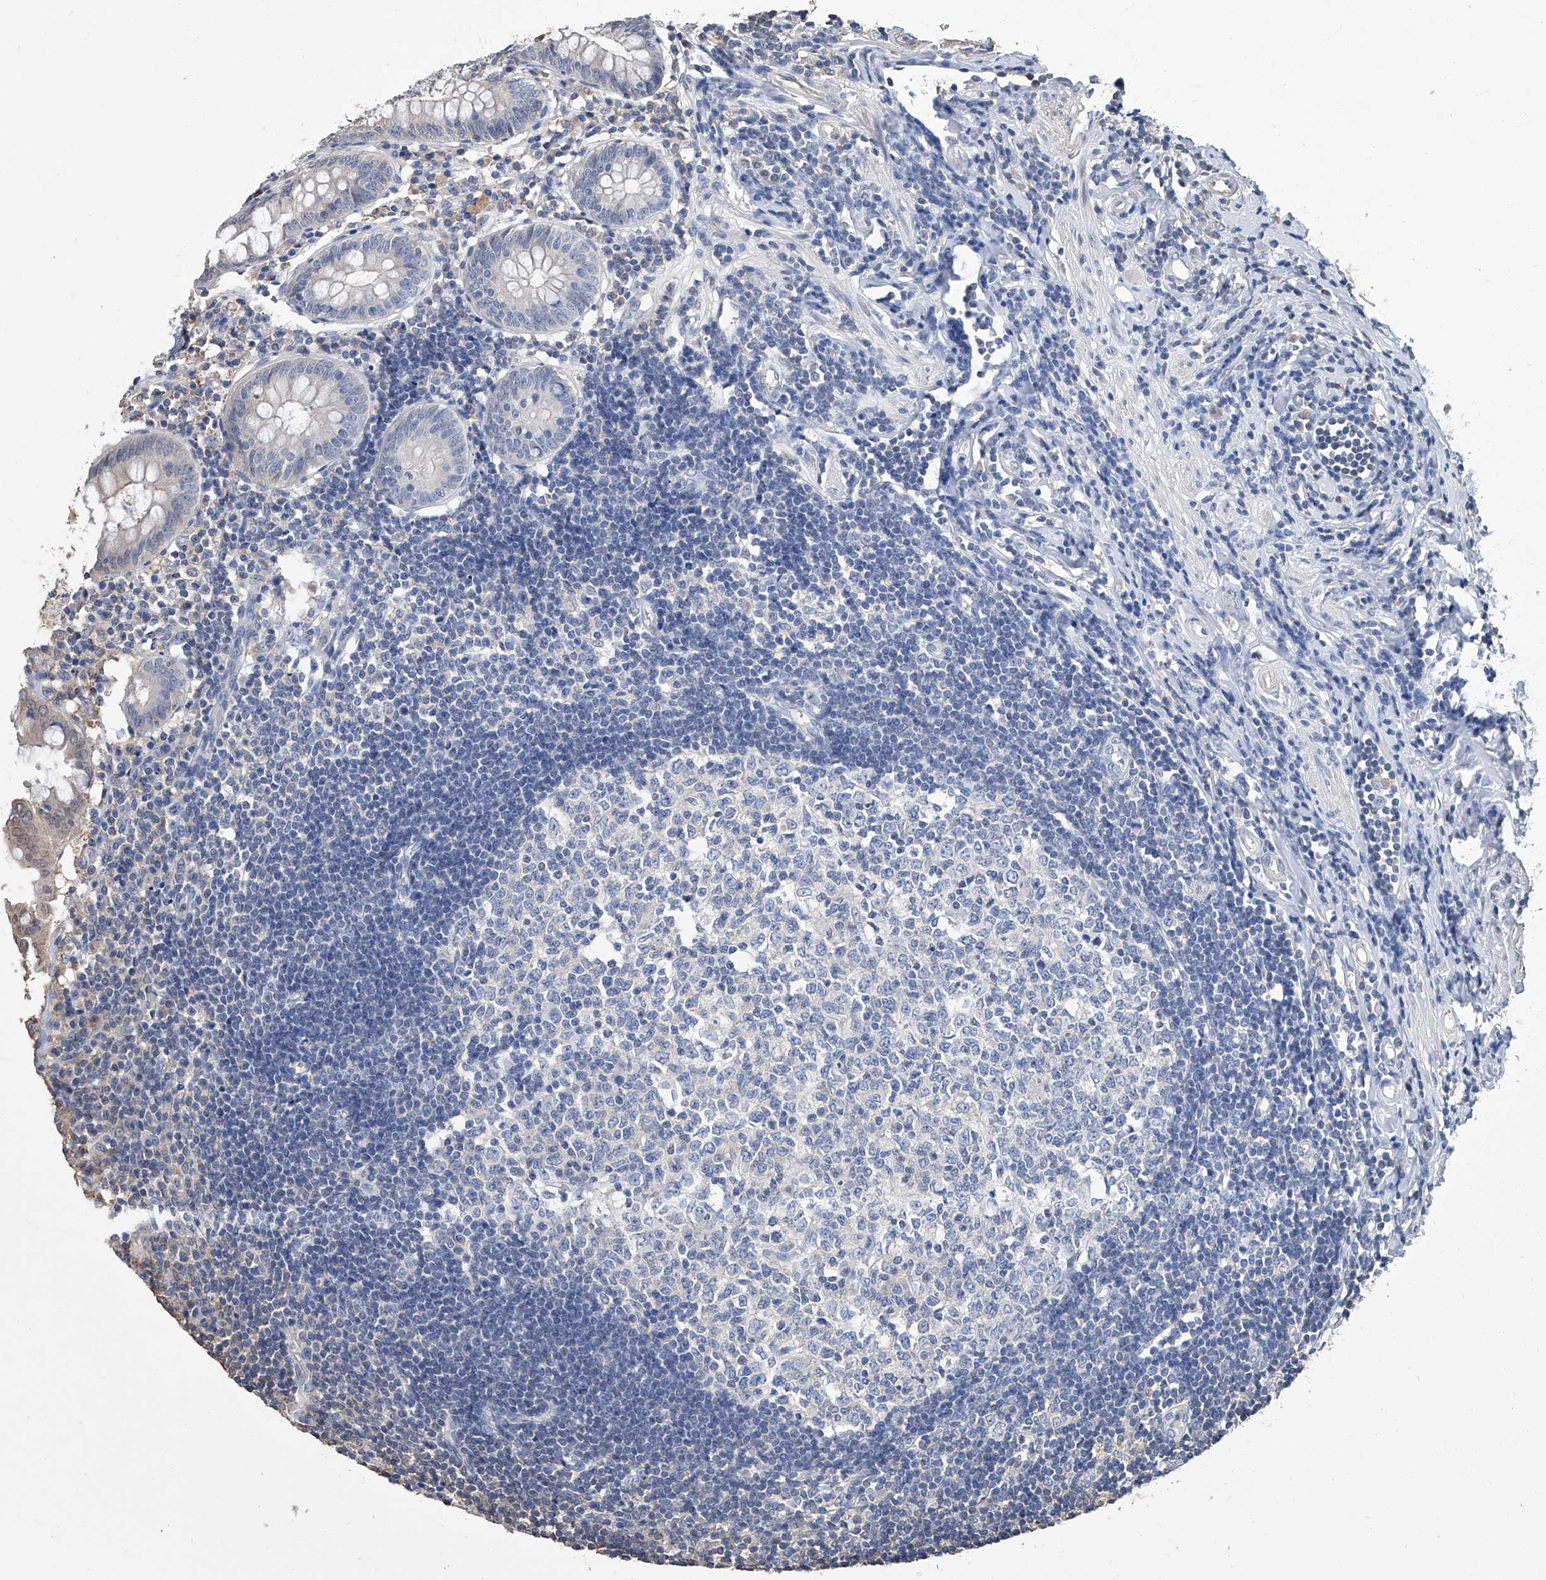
{"staining": {"intensity": "weak", "quantity": "<25%", "location": "cytoplasmic/membranous"}, "tissue": "appendix", "cell_type": "Glandular cells", "image_type": "normal", "snomed": [{"axis": "morphology", "description": "Normal tissue, NOS"}, {"axis": "topography", "description": "Appendix"}], "caption": "The immunohistochemistry image has no significant expression in glandular cells of appendix.", "gene": "GPT", "patient": {"sex": "female", "age": 54}}